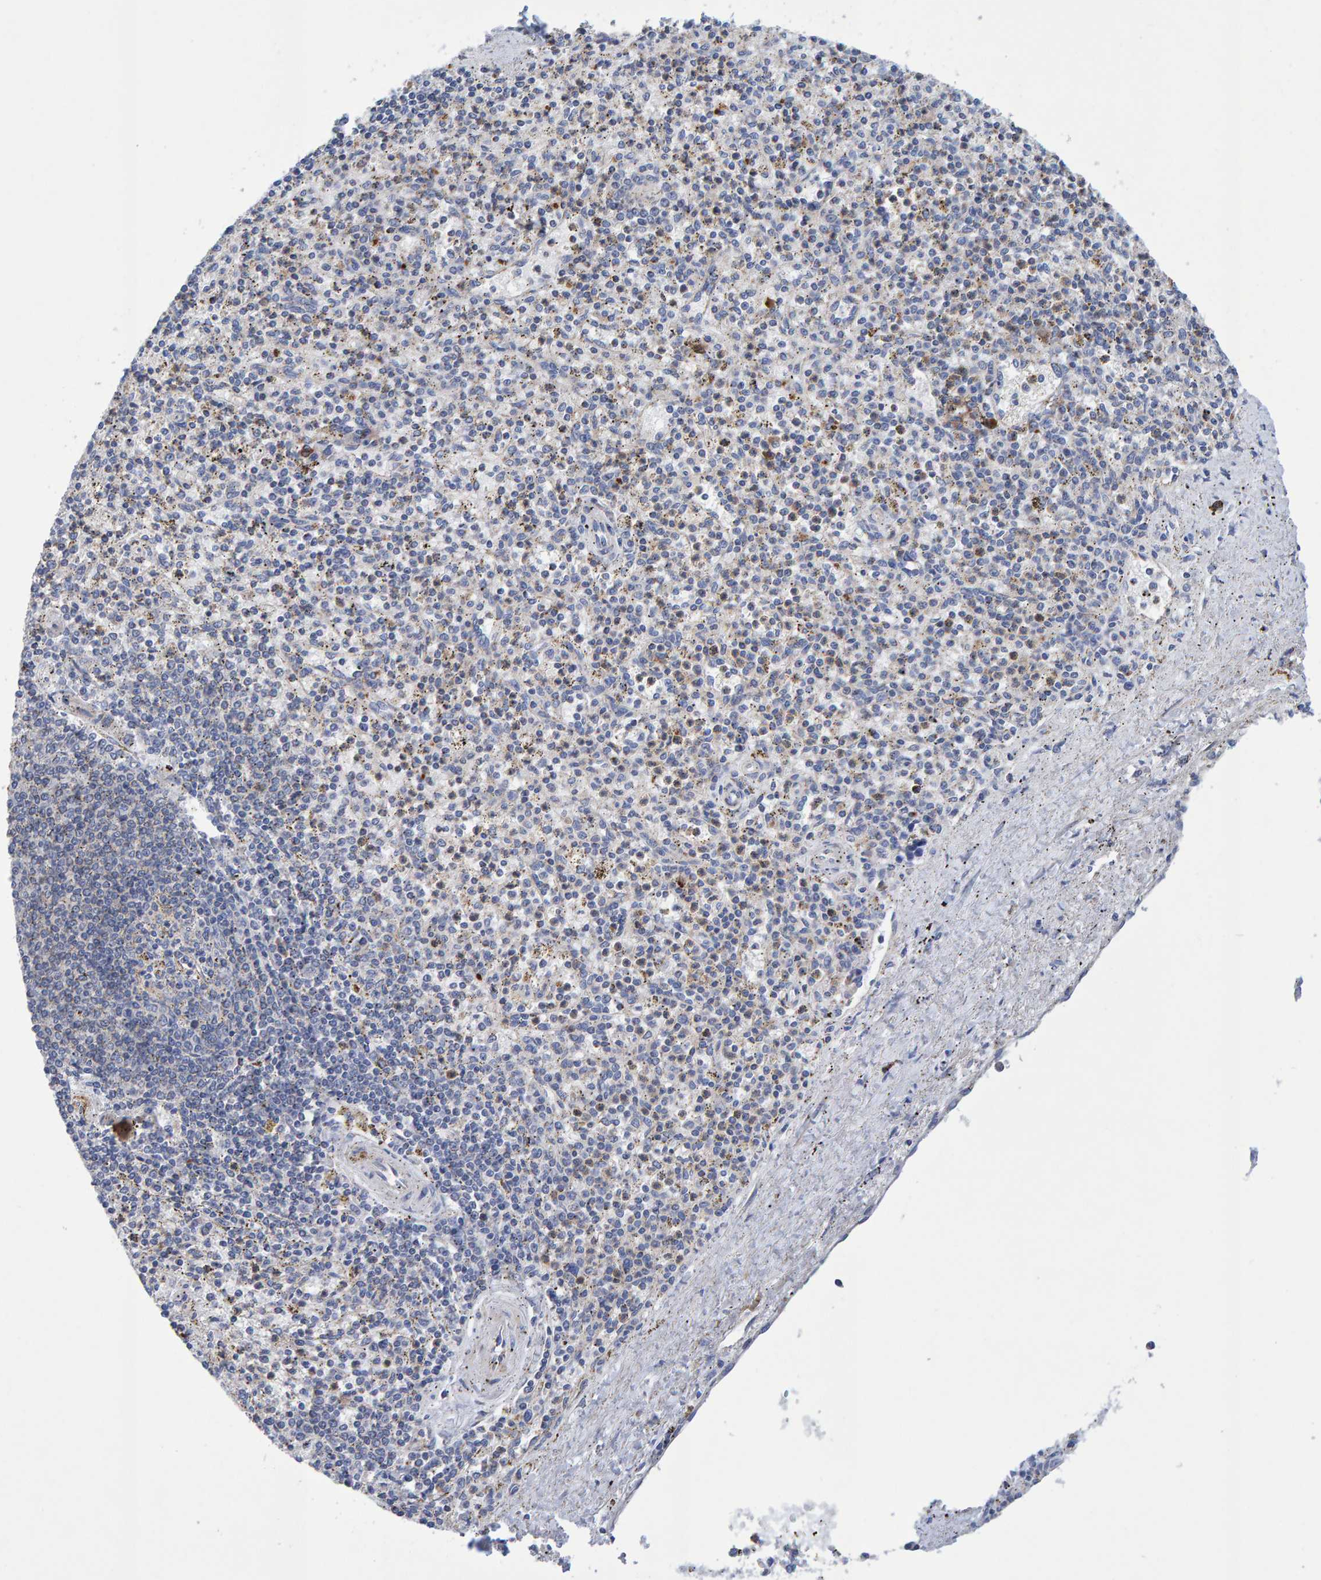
{"staining": {"intensity": "negative", "quantity": "none", "location": "none"}, "tissue": "spleen", "cell_type": "Cells in red pulp", "image_type": "normal", "snomed": [{"axis": "morphology", "description": "Normal tissue, NOS"}, {"axis": "topography", "description": "Spleen"}], "caption": "The IHC photomicrograph has no significant staining in cells in red pulp of spleen.", "gene": "EFR3A", "patient": {"sex": "male", "age": 72}}